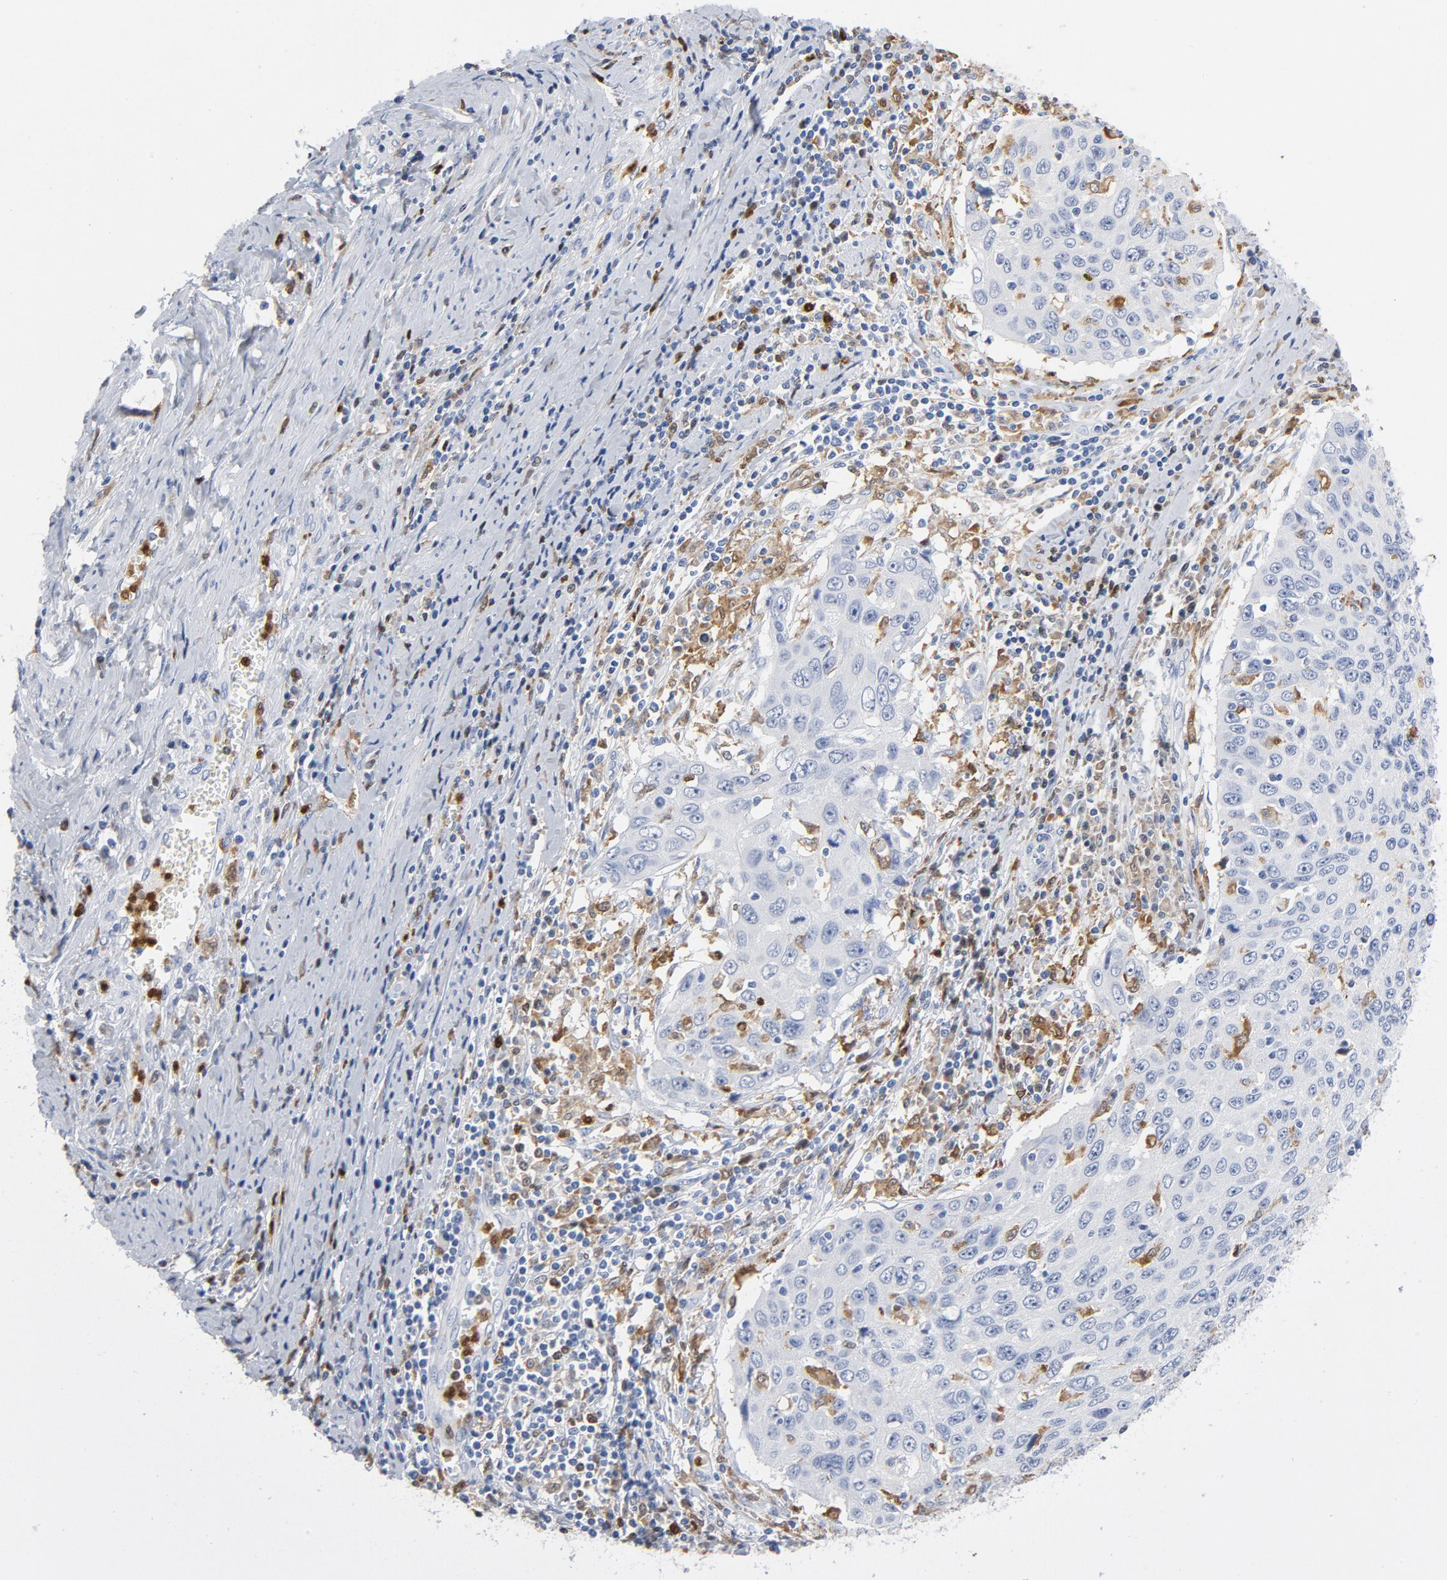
{"staining": {"intensity": "negative", "quantity": "none", "location": "none"}, "tissue": "cervical cancer", "cell_type": "Tumor cells", "image_type": "cancer", "snomed": [{"axis": "morphology", "description": "Squamous cell carcinoma, NOS"}, {"axis": "topography", "description": "Cervix"}], "caption": "IHC photomicrograph of squamous cell carcinoma (cervical) stained for a protein (brown), which shows no staining in tumor cells.", "gene": "NCF1", "patient": {"sex": "female", "age": 53}}